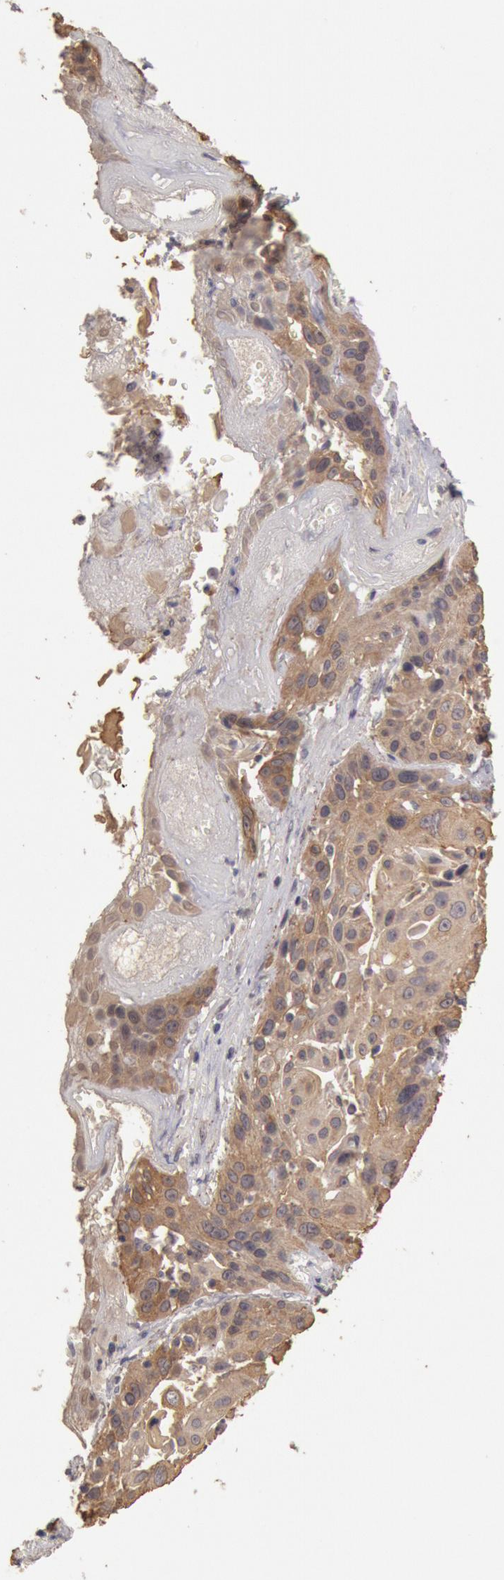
{"staining": {"intensity": "strong", "quantity": ">75%", "location": "cytoplasmic/membranous"}, "tissue": "cervical cancer", "cell_type": "Tumor cells", "image_type": "cancer", "snomed": [{"axis": "morphology", "description": "Squamous cell carcinoma, NOS"}, {"axis": "topography", "description": "Cervix"}], "caption": "Immunohistochemical staining of cervical squamous cell carcinoma shows high levels of strong cytoplasmic/membranous protein expression in about >75% of tumor cells.", "gene": "ZFP36L1", "patient": {"sex": "female", "age": 57}}